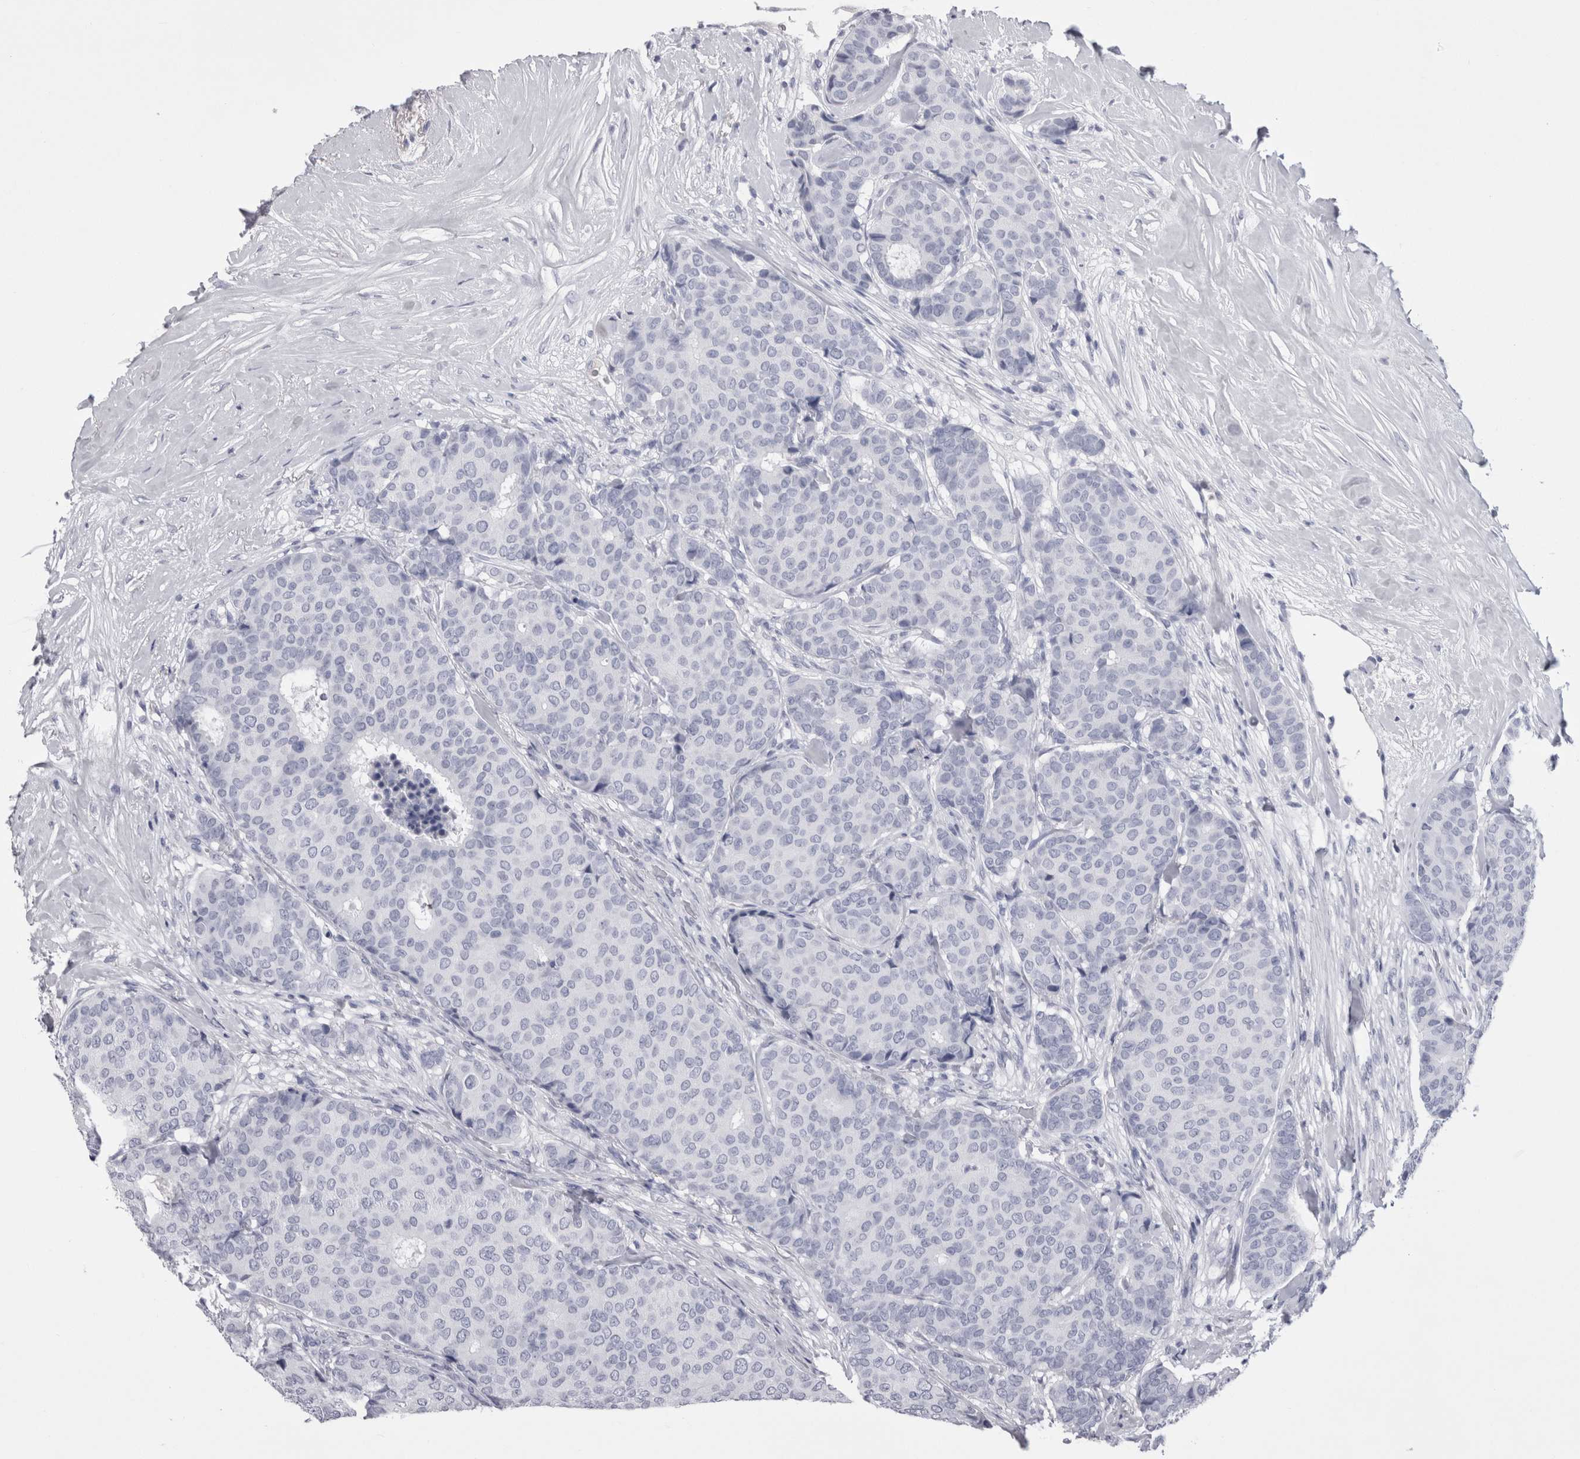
{"staining": {"intensity": "negative", "quantity": "none", "location": "none"}, "tissue": "breast cancer", "cell_type": "Tumor cells", "image_type": "cancer", "snomed": [{"axis": "morphology", "description": "Duct carcinoma"}, {"axis": "topography", "description": "Breast"}], "caption": "This is an IHC micrograph of breast cancer (intraductal carcinoma). There is no positivity in tumor cells.", "gene": "CDHR5", "patient": {"sex": "female", "age": 75}}